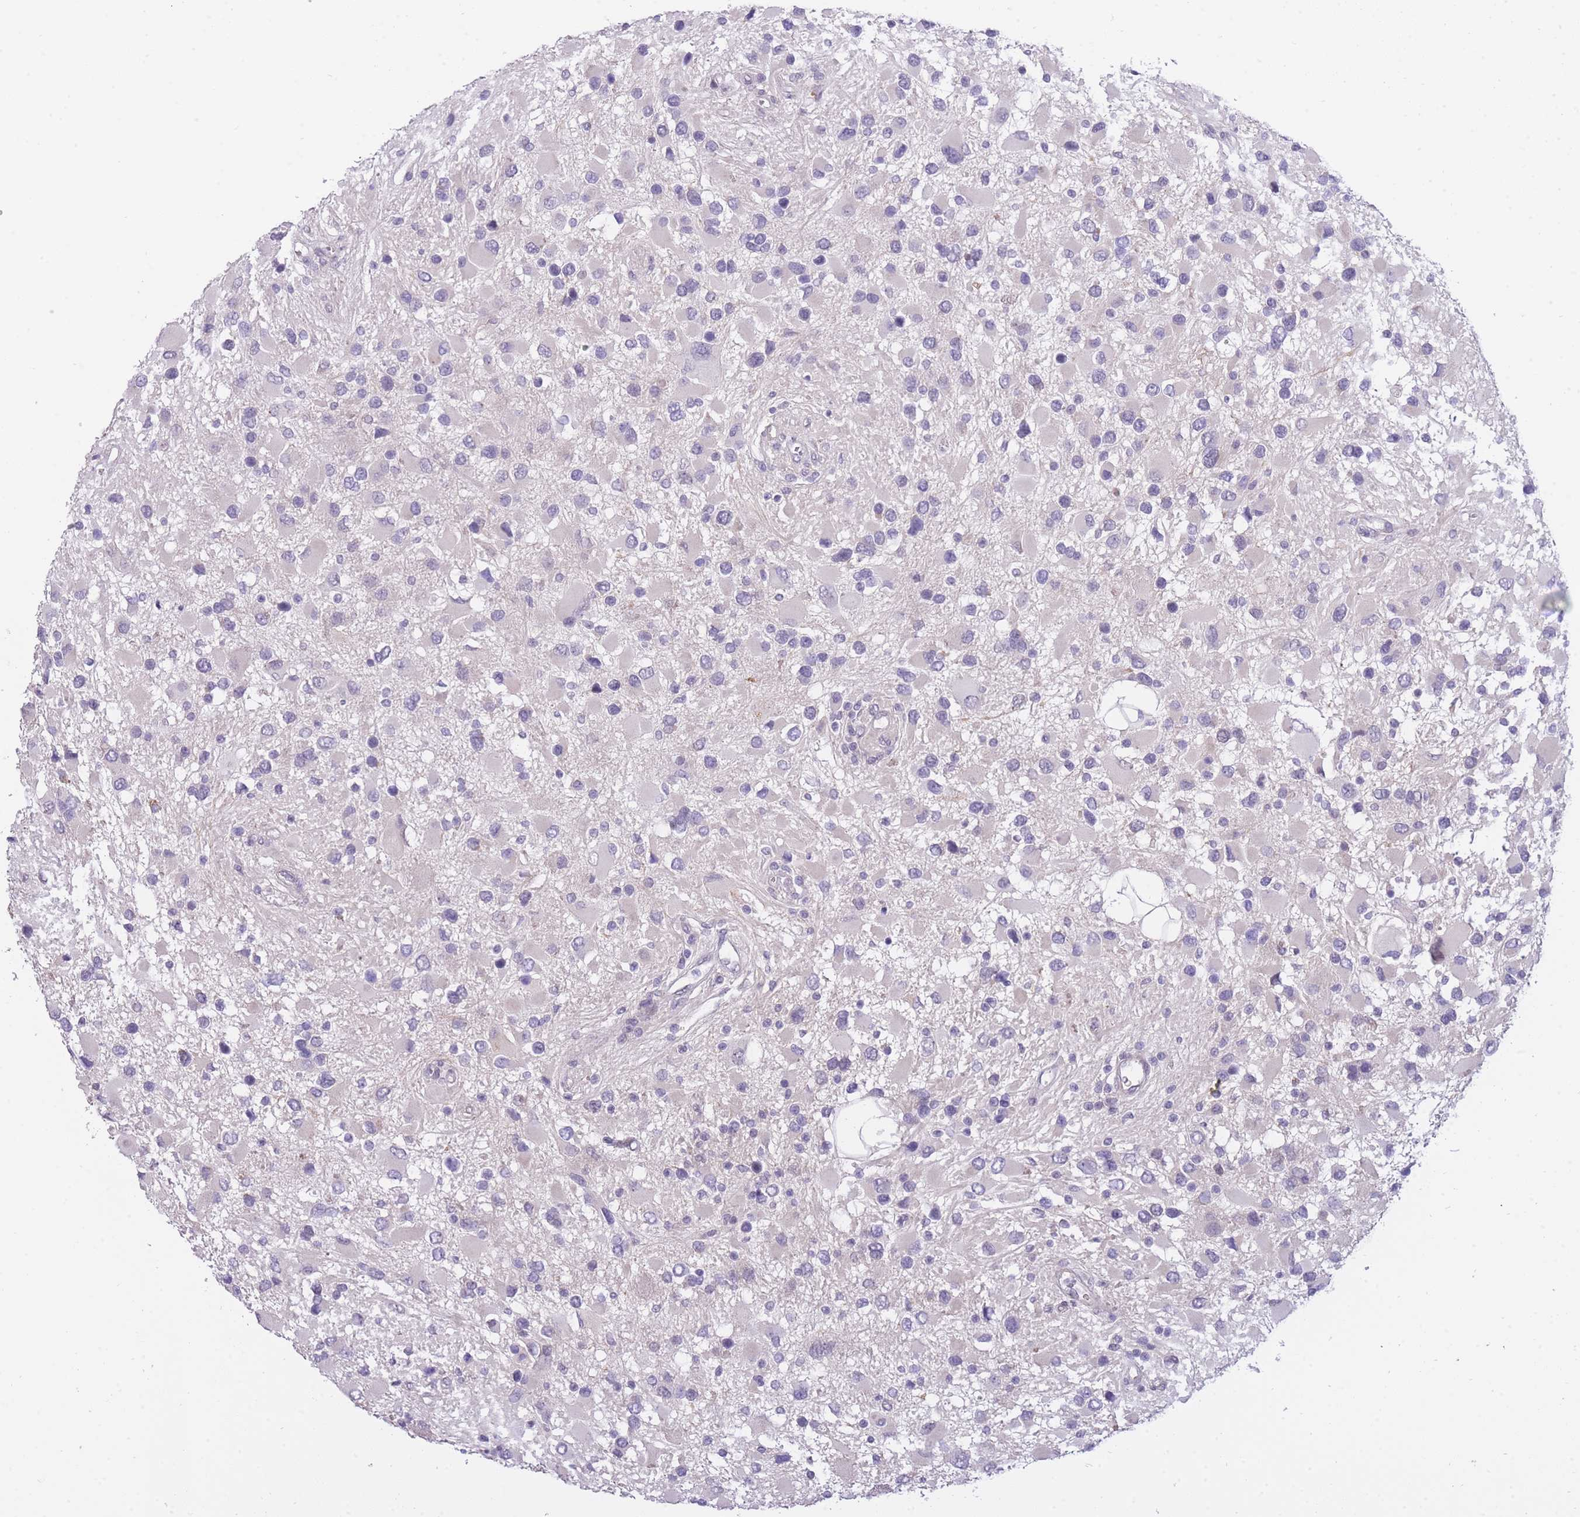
{"staining": {"intensity": "negative", "quantity": "none", "location": "none"}, "tissue": "glioma", "cell_type": "Tumor cells", "image_type": "cancer", "snomed": [{"axis": "morphology", "description": "Glioma, malignant, High grade"}, {"axis": "topography", "description": "Brain"}], "caption": "An immunohistochemistry (IHC) photomicrograph of glioma is shown. There is no staining in tumor cells of glioma.", "gene": "PRR23B", "patient": {"sex": "male", "age": 53}}